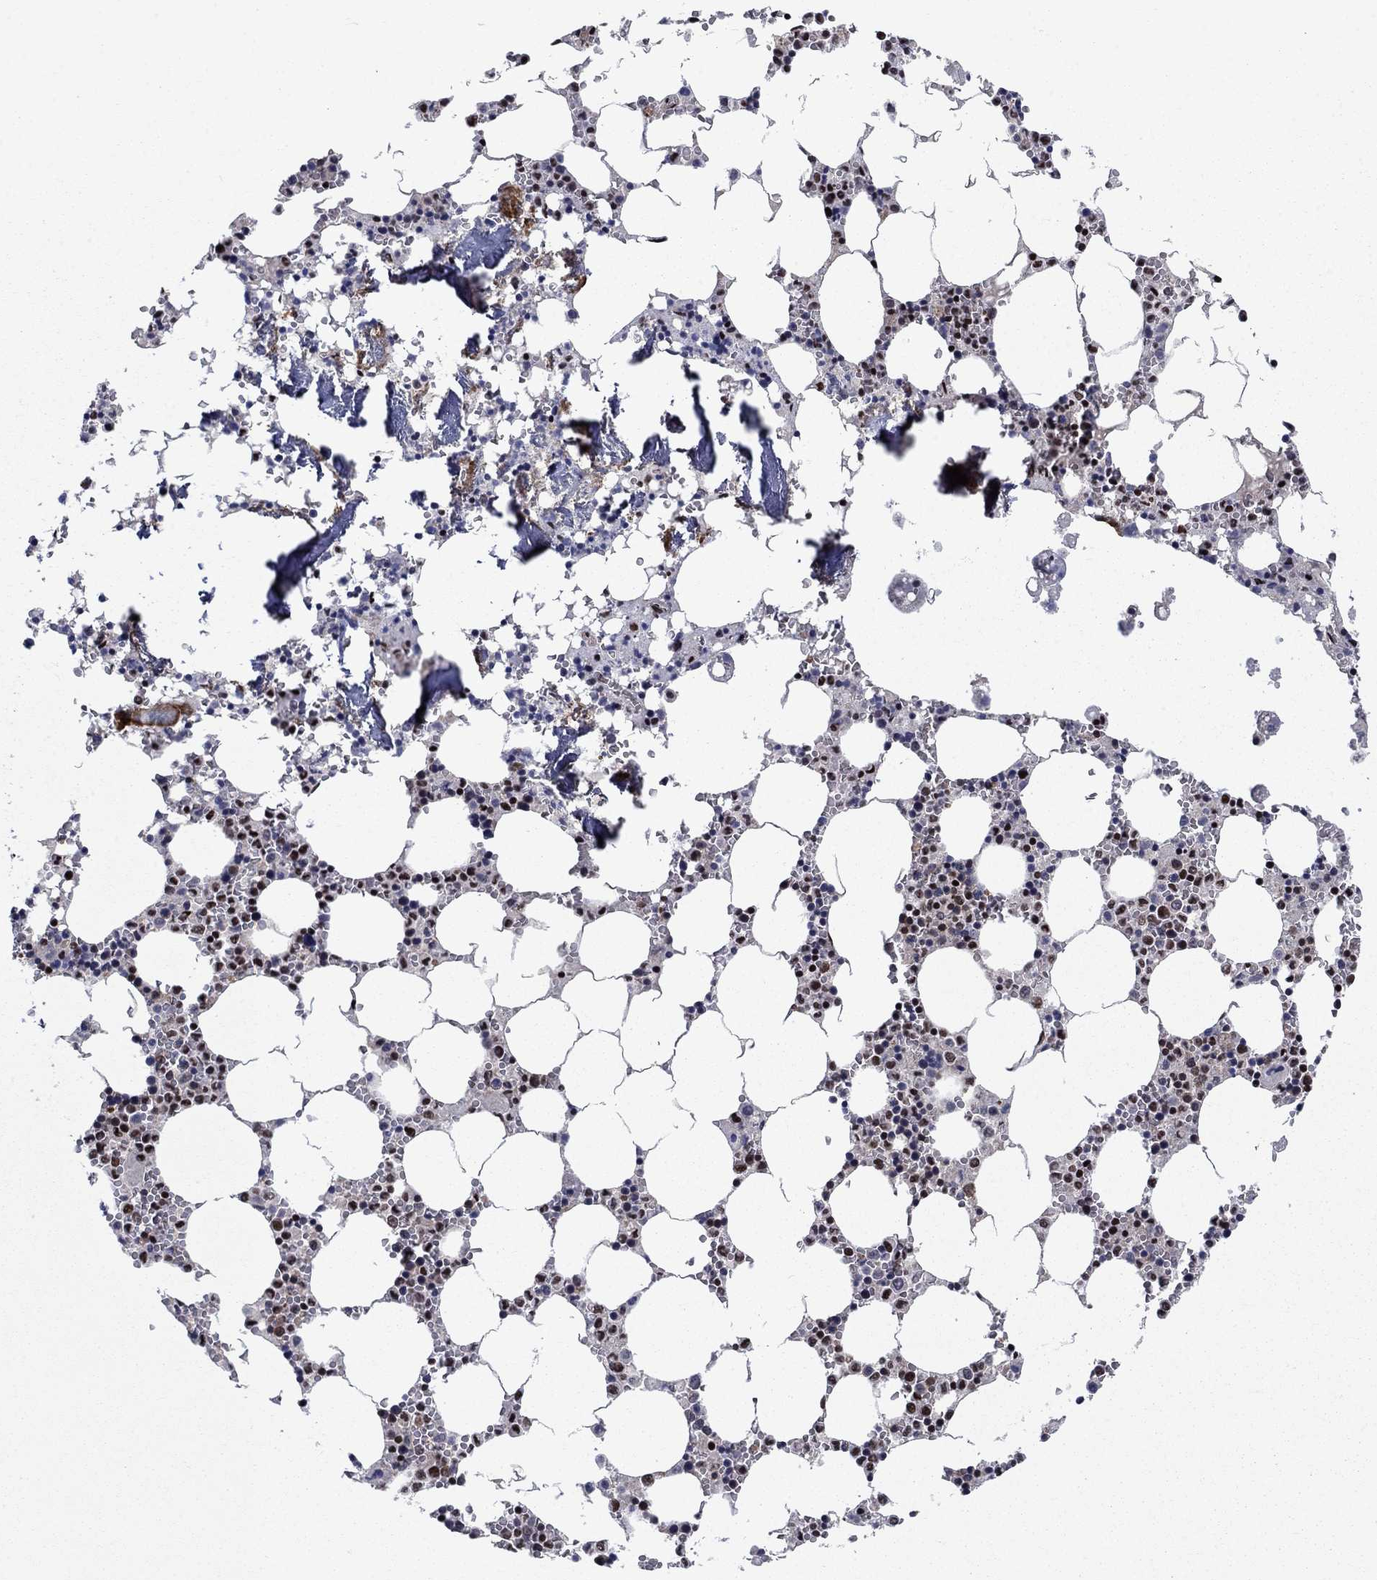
{"staining": {"intensity": "strong", "quantity": "25%-75%", "location": "nuclear"}, "tissue": "bone marrow", "cell_type": "Hematopoietic cells", "image_type": "normal", "snomed": [{"axis": "morphology", "description": "Normal tissue, NOS"}, {"axis": "topography", "description": "Bone marrow"}], "caption": "Human bone marrow stained with a protein marker displays strong staining in hematopoietic cells.", "gene": "RPRD1B", "patient": {"sex": "female", "age": 64}}